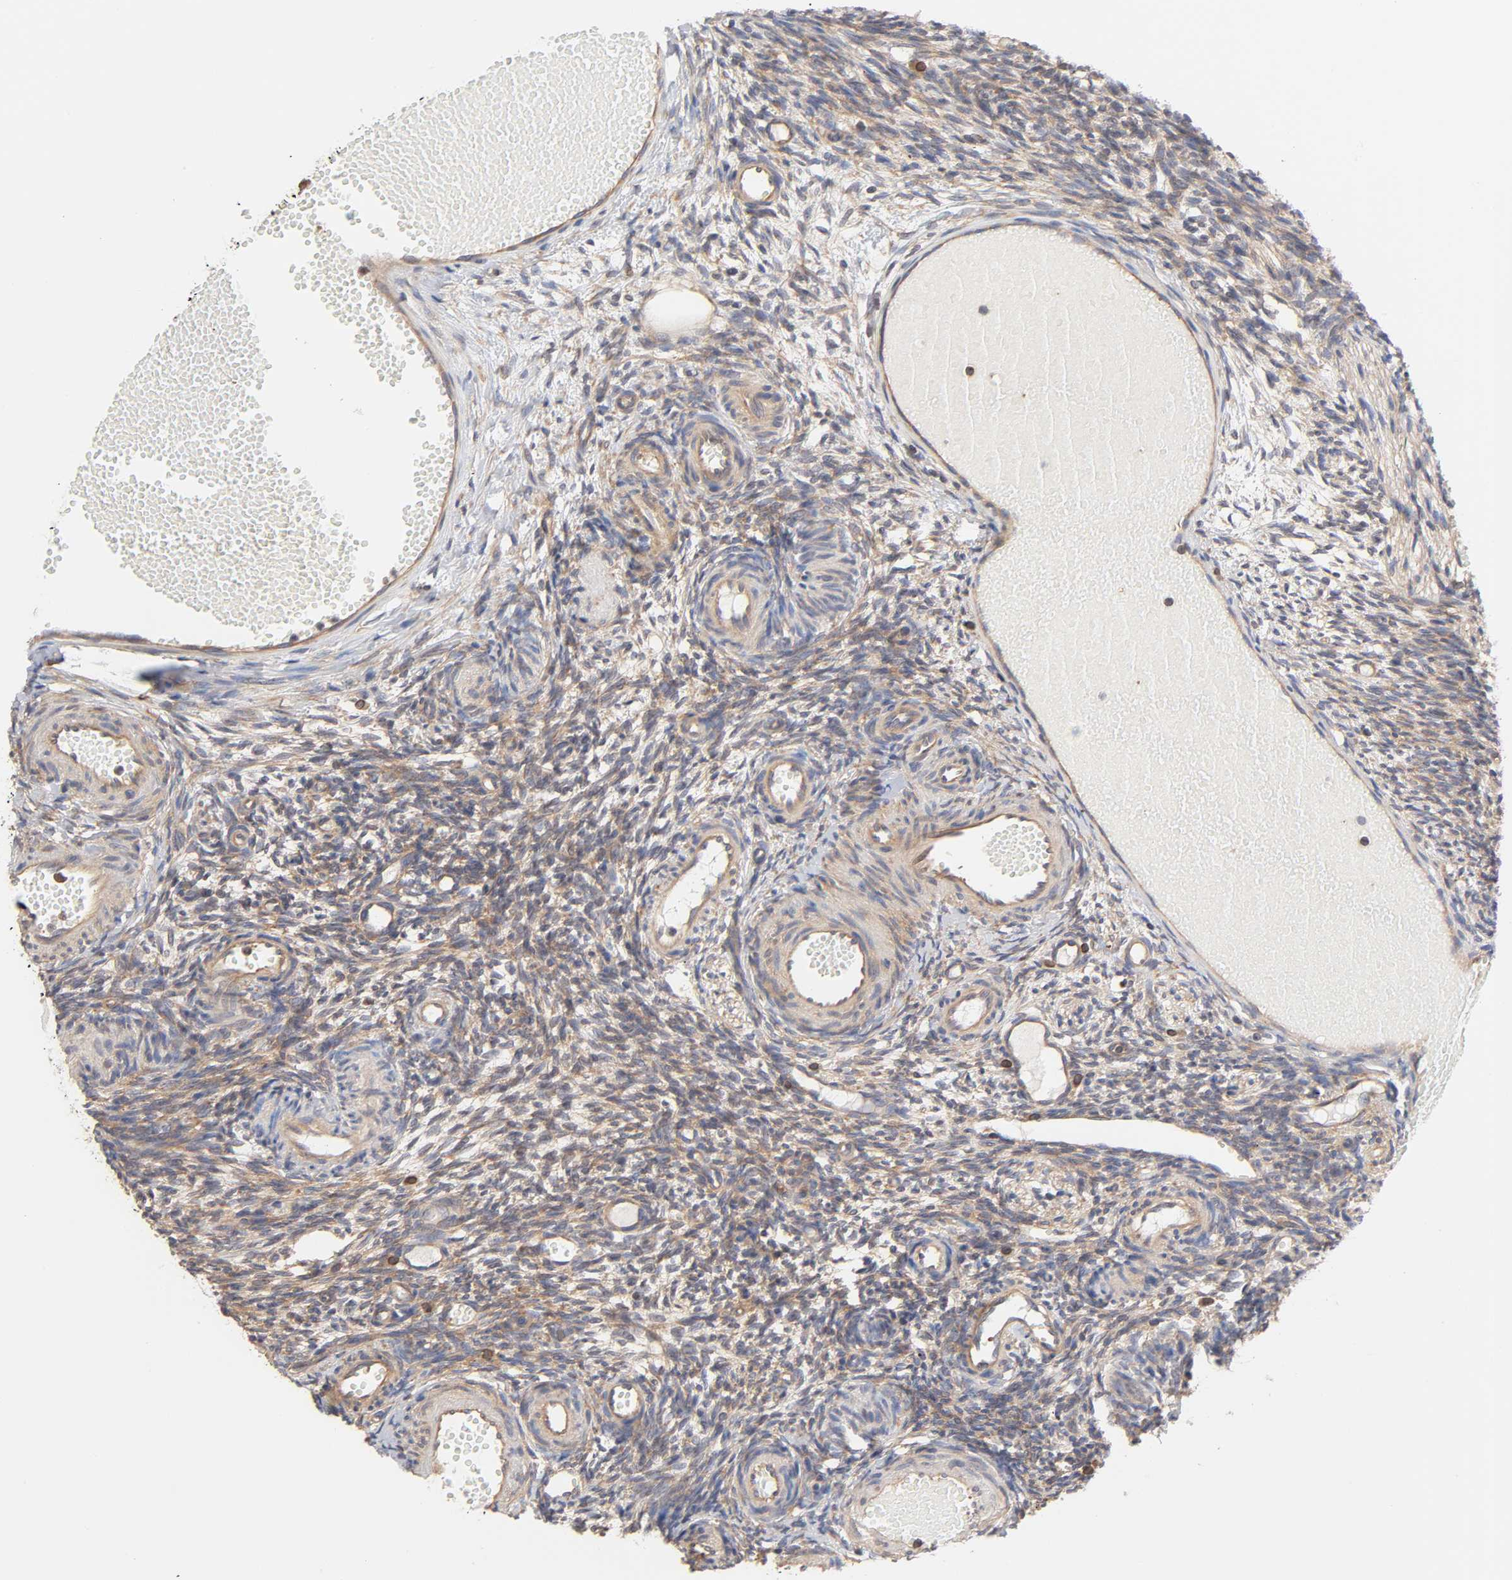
{"staining": {"intensity": "weak", "quantity": ">75%", "location": "cytoplasmic/membranous"}, "tissue": "ovary", "cell_type": "Ovarian stroma cells", "image_type": "normal", "snomed": [{"axis": "morphology", "description": "Normal tissue, NOS"}, {"axis": "topography", "description": "Ovary"}], "caption": "Normal ovary was stained to show a protein in brown. There is low levels of weak cytoplasmic/membranous positivity in about >75% of ovarian stroma cells. The staining was performed using DAB to visualize the protein expression in brown, while the nuclei were stained in blue with hematoxylin (Magnification: 20x).", "gene": "STRN3", "patient": {"sex": "female", "age": 35}}